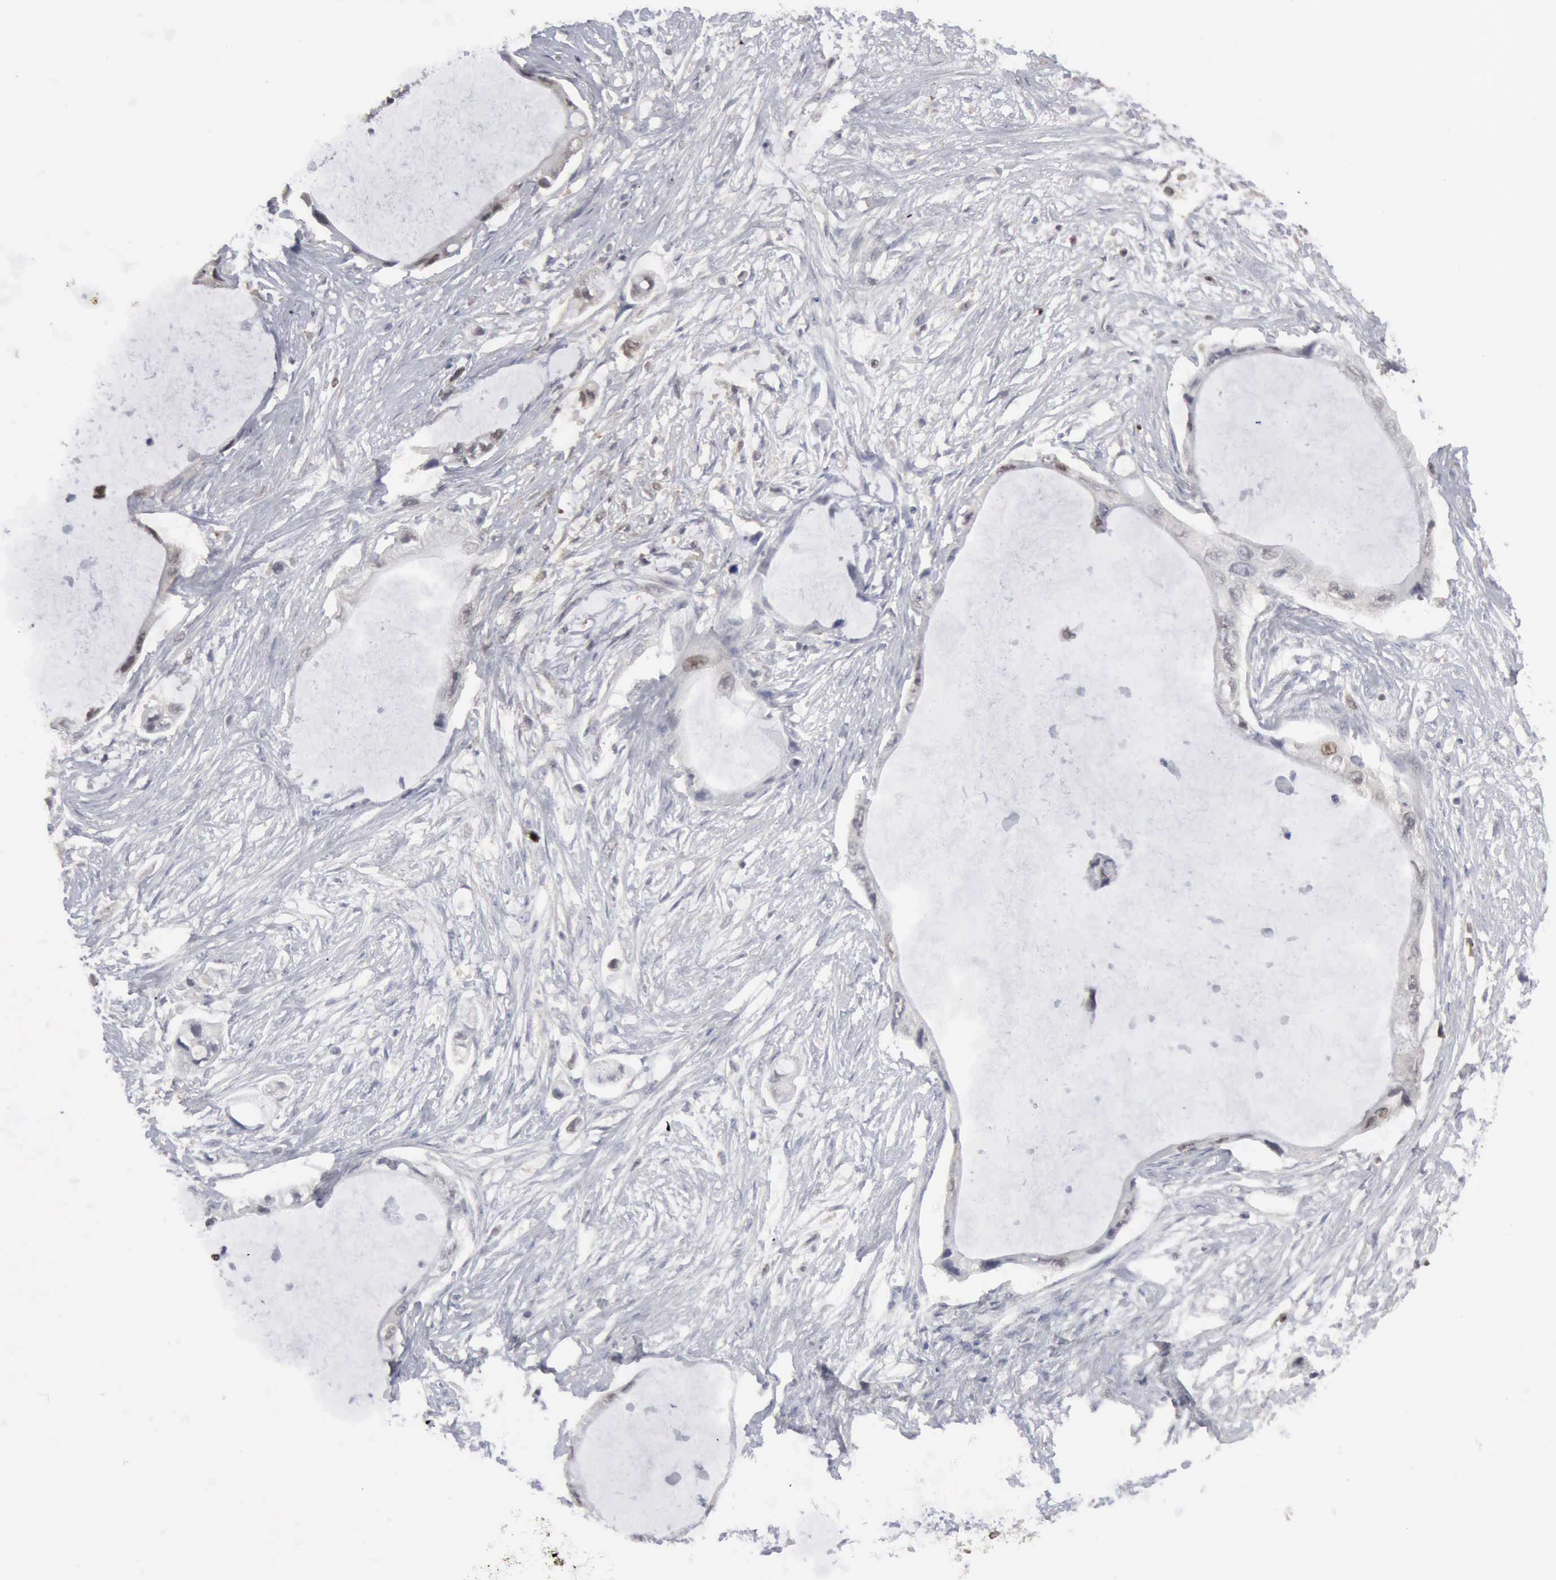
{"staining": {"intensity": "weak", "quantity": "<25%", "location": "nuclear"}, "tissue": "pancreatic cancer", "cell_type": "Tumor cells", "image_type": "cancer", "snomed": [{"axis": "morphology", "description": "Adenocarcinoma, NOS"}, {"axis": "topography", "description": "Pancreas"}, {"axis": "topography", "description": "Stomach, upper"}], "caption": "This is a image of immunohistochemistry (IHC) staining of pancreatic cancer, which shows no staining in tumor cells.", "gene": "STAT1", "patient": {"sex": "male", "age": 77}}